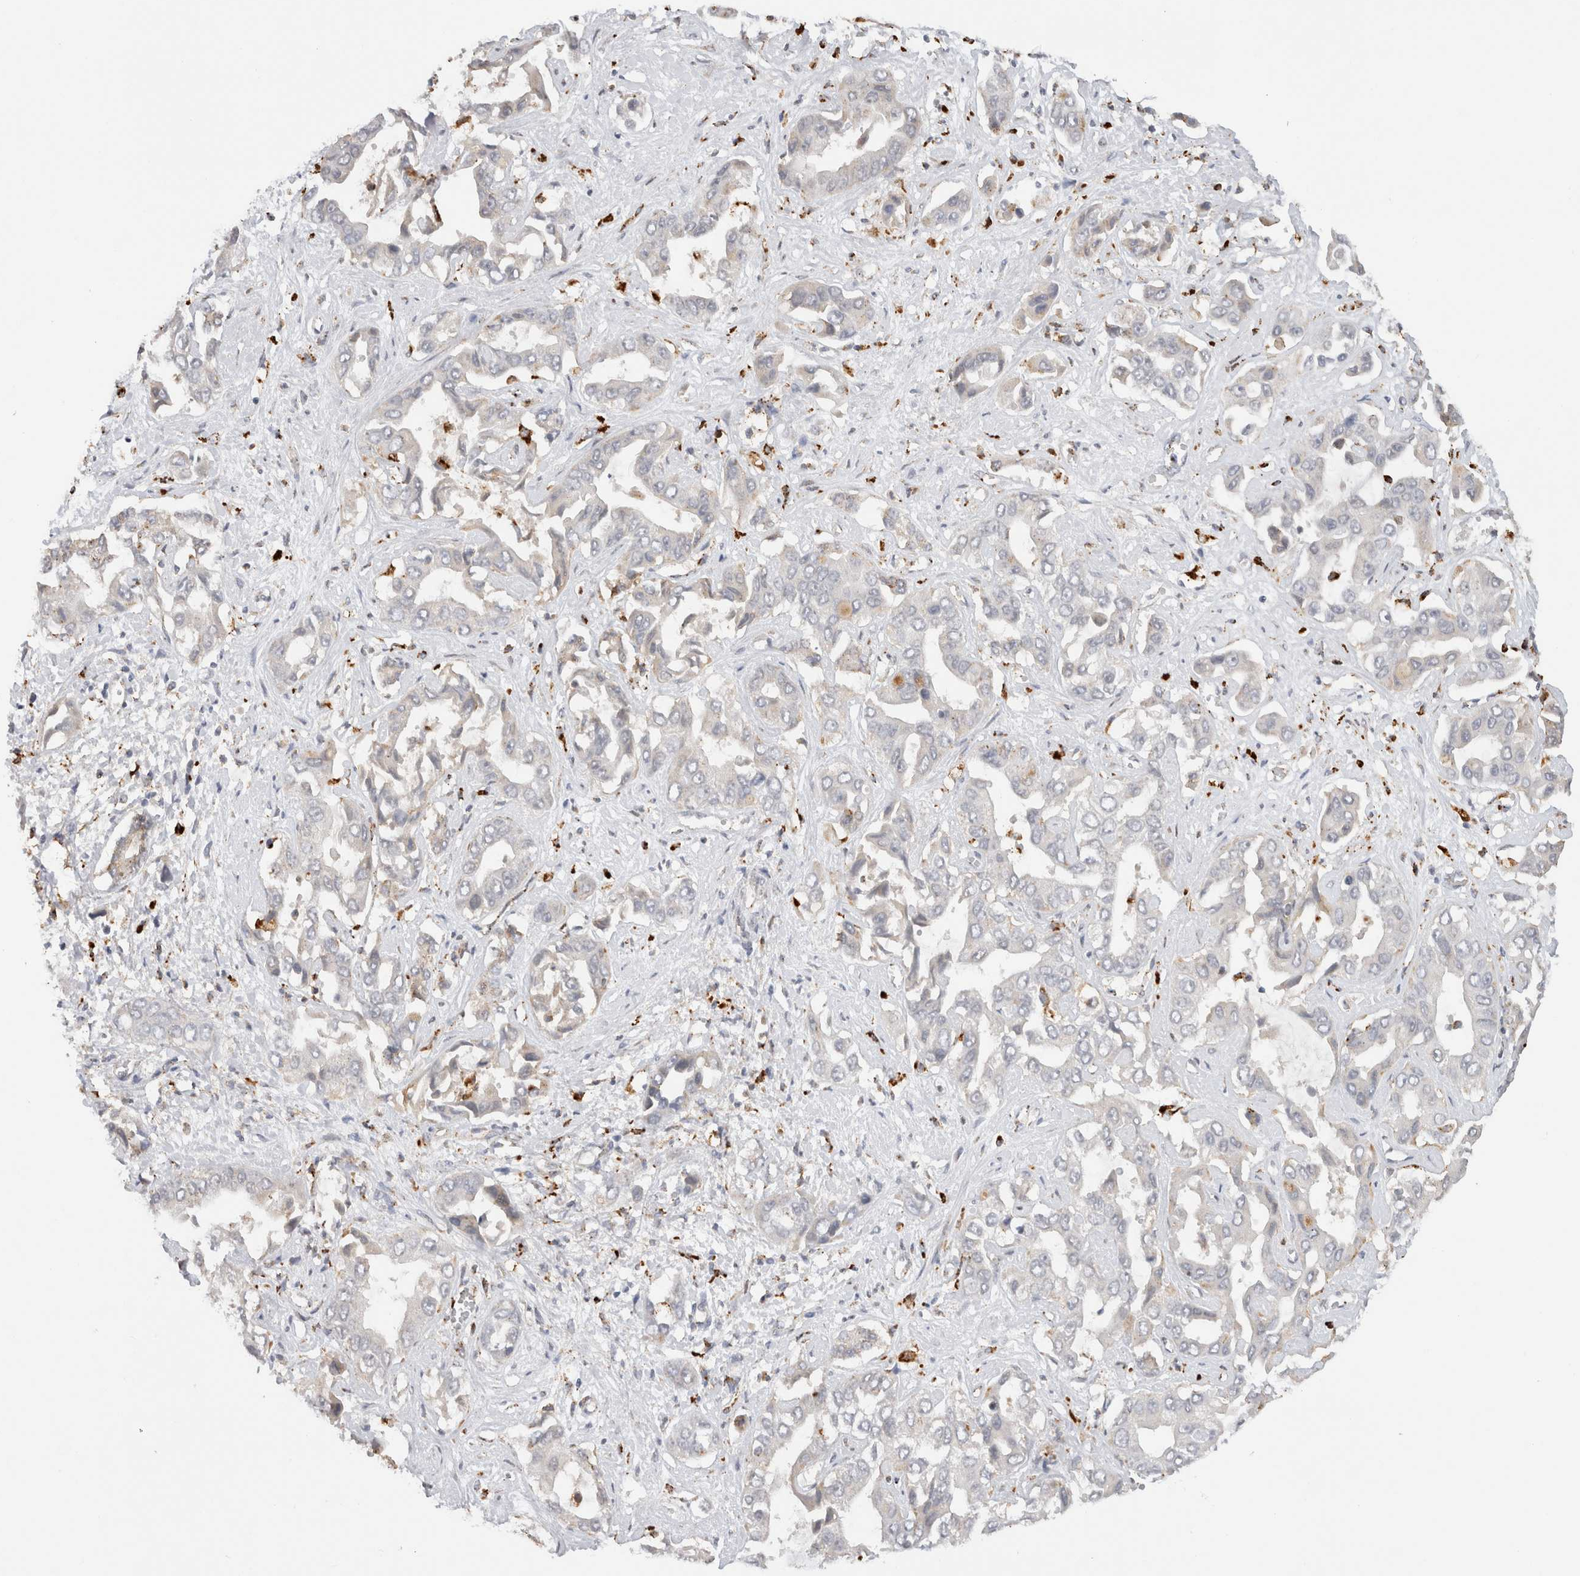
{"staining": {"intensity": "negative", "quantity": "none", "location": "none"}, "tissue": "liver cancer", "cell_type": "Tumor cells", "image_type": "cancer", "snomed": [{"axis": "morphology", "description": "Cholangiocarcinoma"}, {"axis": "topography", "description": "Liver"}], "caption": "High magnification brightfield microscopy of liver cancer (cholangiocarcinoma) stained with DAB (brown) and counterstained with hematoxylin (blue): tumor cells show no significant expression.", "gene": "GNS", "patient": {"sex": "female", "age": 52}}